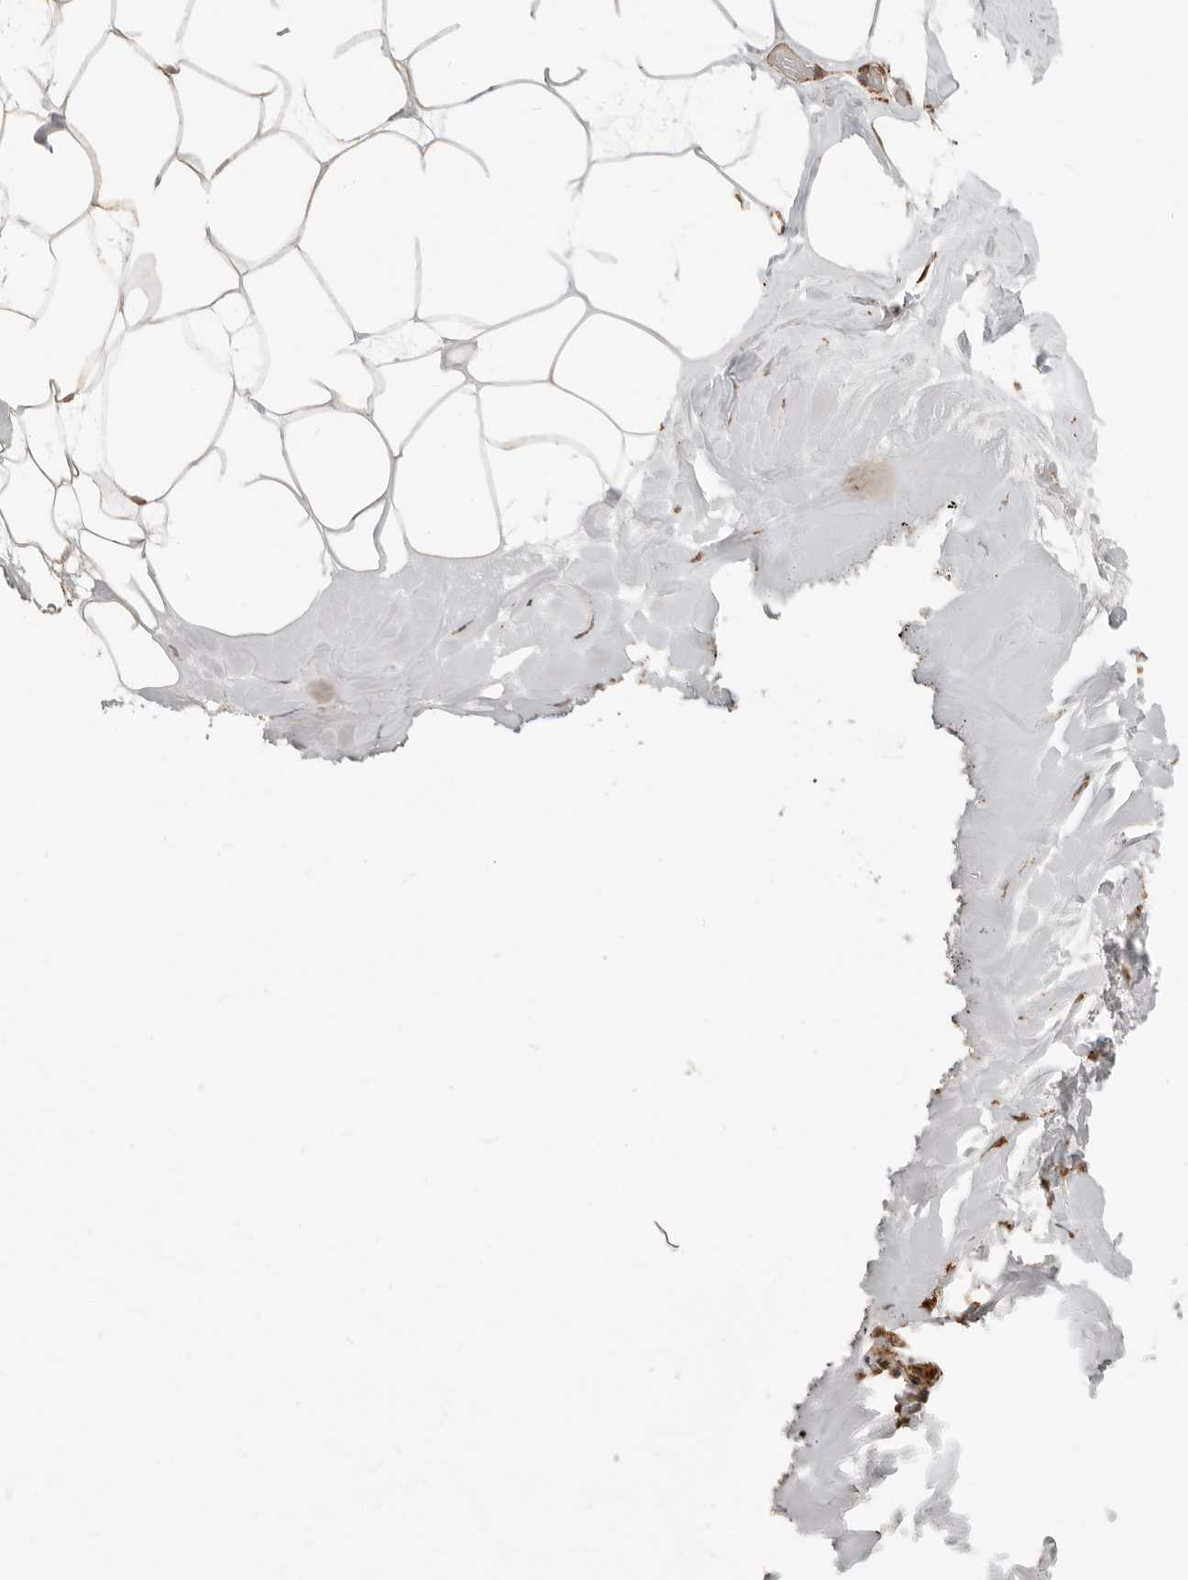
{"staining": {"intensity": "moderate", "quantity": ">75%", "location": "cytoplasmic/membranous,nuclear"}, "tissue": "adipose tissue", "cell_type": "Adipocytes", "image_type": "normal", "snomed": [{"axis": "morphology", "description": "Normal tissue, NOS"}, {"axis": "morphology", "description": "Fibrosis, NOS"}, {"axis": "topography", "description": "Breast"}, {"axis": "topography", "description": "Adipose tissue"}], "caption": "Immunohistochemical staining of unremarkable adipose tissue exhibits medium levels of moderate cytoplasmic/membranous,nuclear positivity in approximately >75% of adipocytes.", "gene": "ARHGEF10L", "patient": {"sex": "female", "age": 39}}